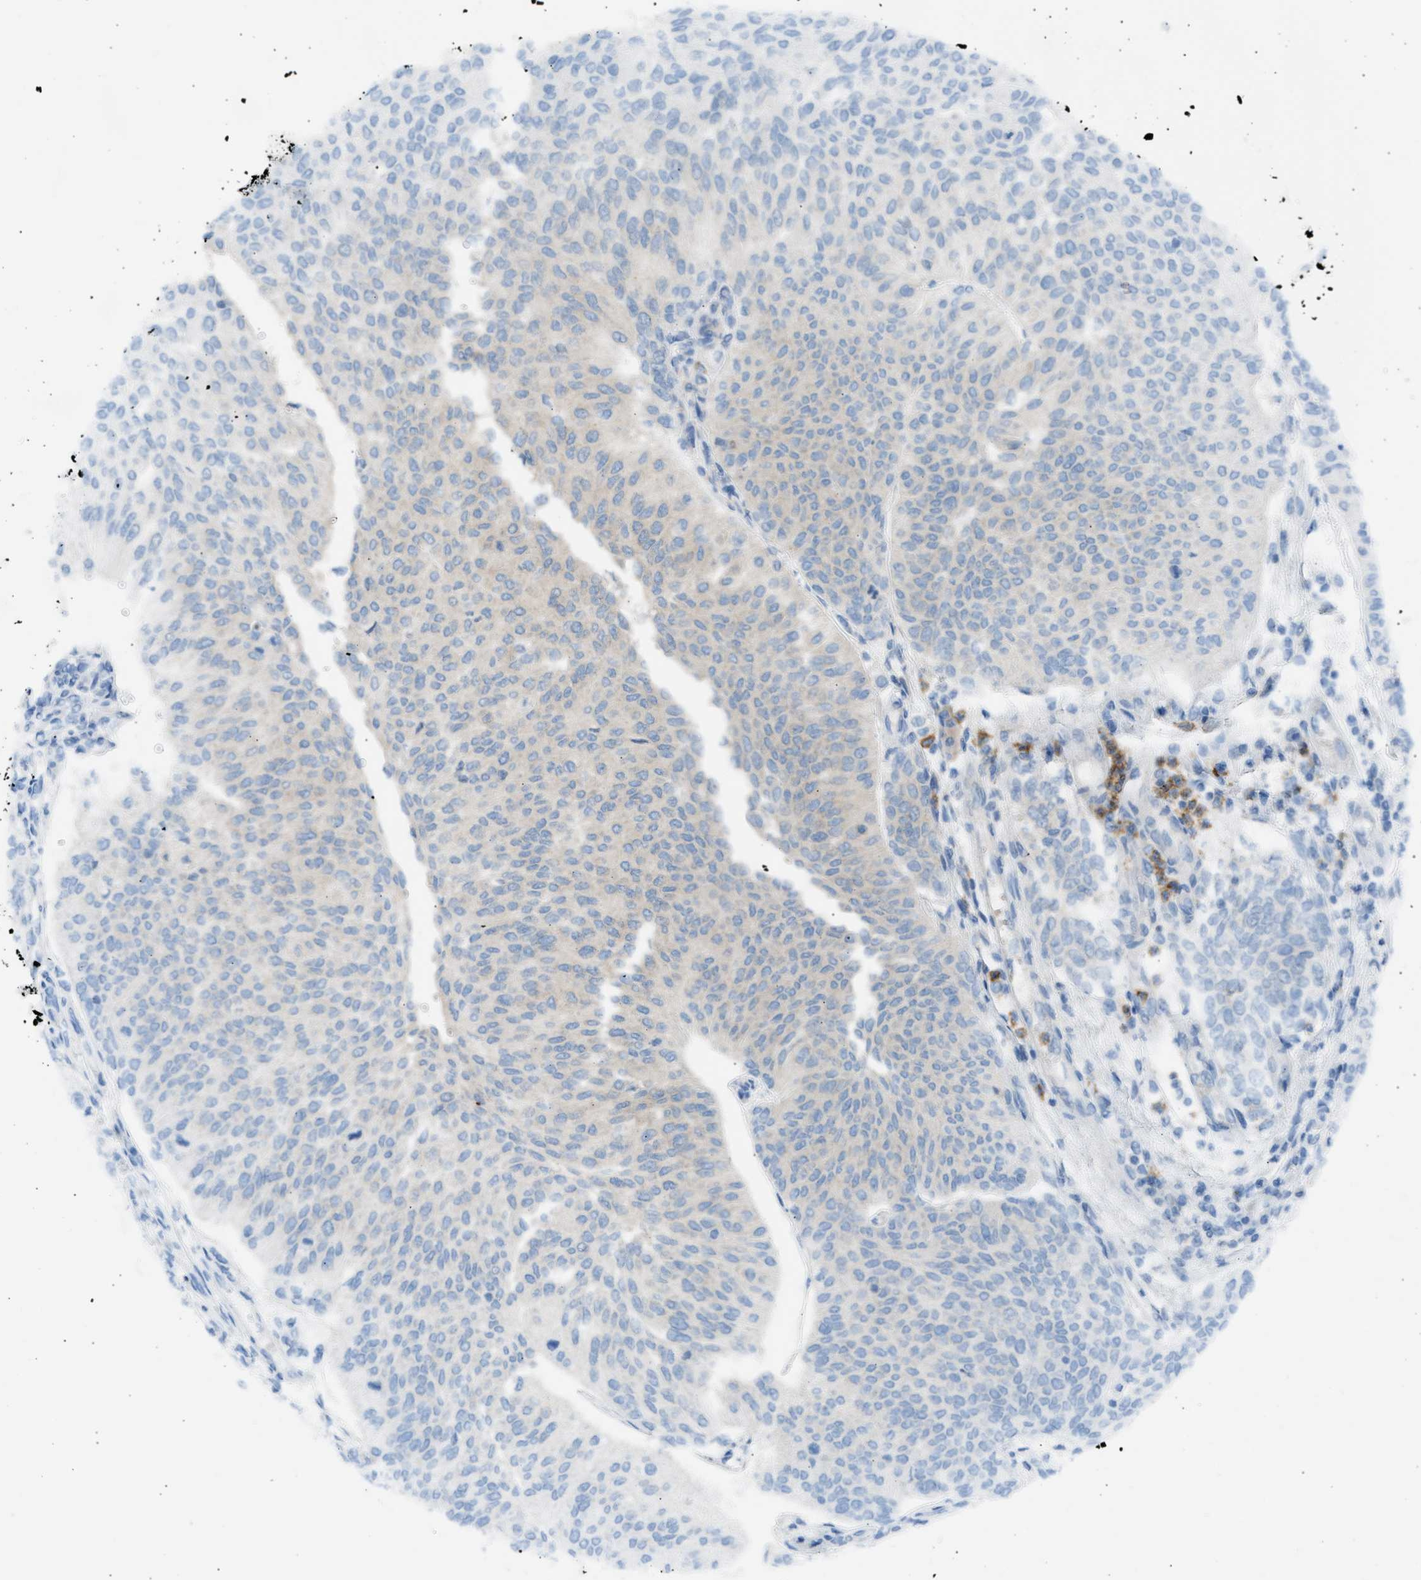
{"staining": {"intensity": "moderate", "quantity": "25%-75%", "location": "cytoplasmic/membranous"}, "tissue": "urothelial cancer", "cell_type": "Tumor cells", "image_type": "cancer", "snomed": [{"axis": "morphology", "description": "Urothelial carcinoma, Low grade"}, {"axis": "topography", "description": "Urinary bladder"}], "caption": "The image exhibits immunohistochemical staining of urothelial carcinoma (low-grade). There is moderate cytoplasmic/membranous expression is identified in approximately 25%-75% of tumor cells. Immunohistochemistry (ihc) stains the protein of interest in brown and the nuclei are stained blue.", "gene": "TRIM50", "patient": {"sex": "female", "age": 79}}